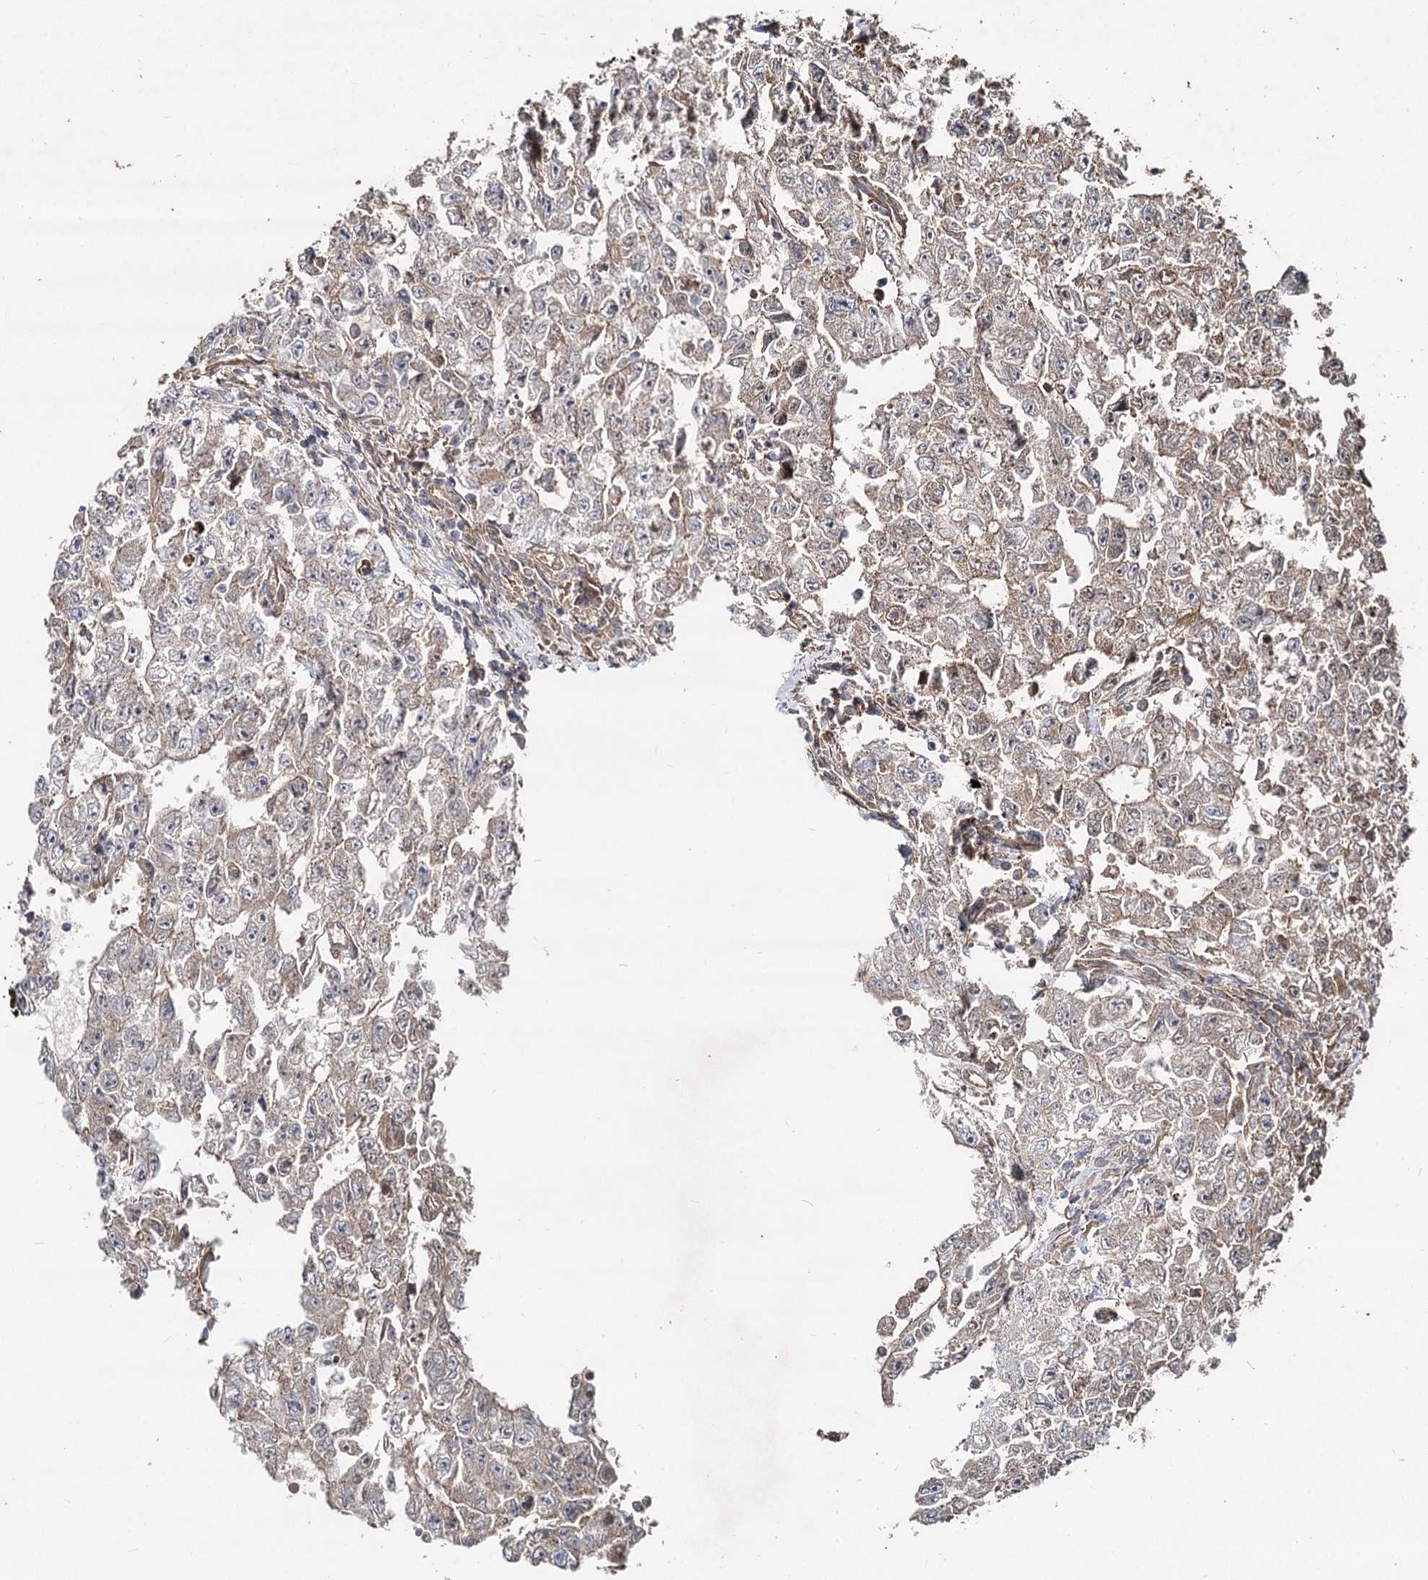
{"staining": {"intensity": "weak", "quantity": "<25%", "location": "cytoplasmic/membranous"}, "tissue": "testis cancer", "cell_type": "Tumor cells", "image_type": "cancer", "snomed": [{"axis": "morphology", "description": "Carcinoma, Embryonal, NOS"}, {"axis": "topography", "description": "Testis"}], "caption": "Immunohistochemistry image of testis cancer (embryonal carcinoma) stained for a protein (brown), which displays no positivity in tumor cells. (Brightfield microscopy of DAB immunohistochemistry at high magnification).", "gene": "SPART", "patient": {"sex": "male", "age": 17}}